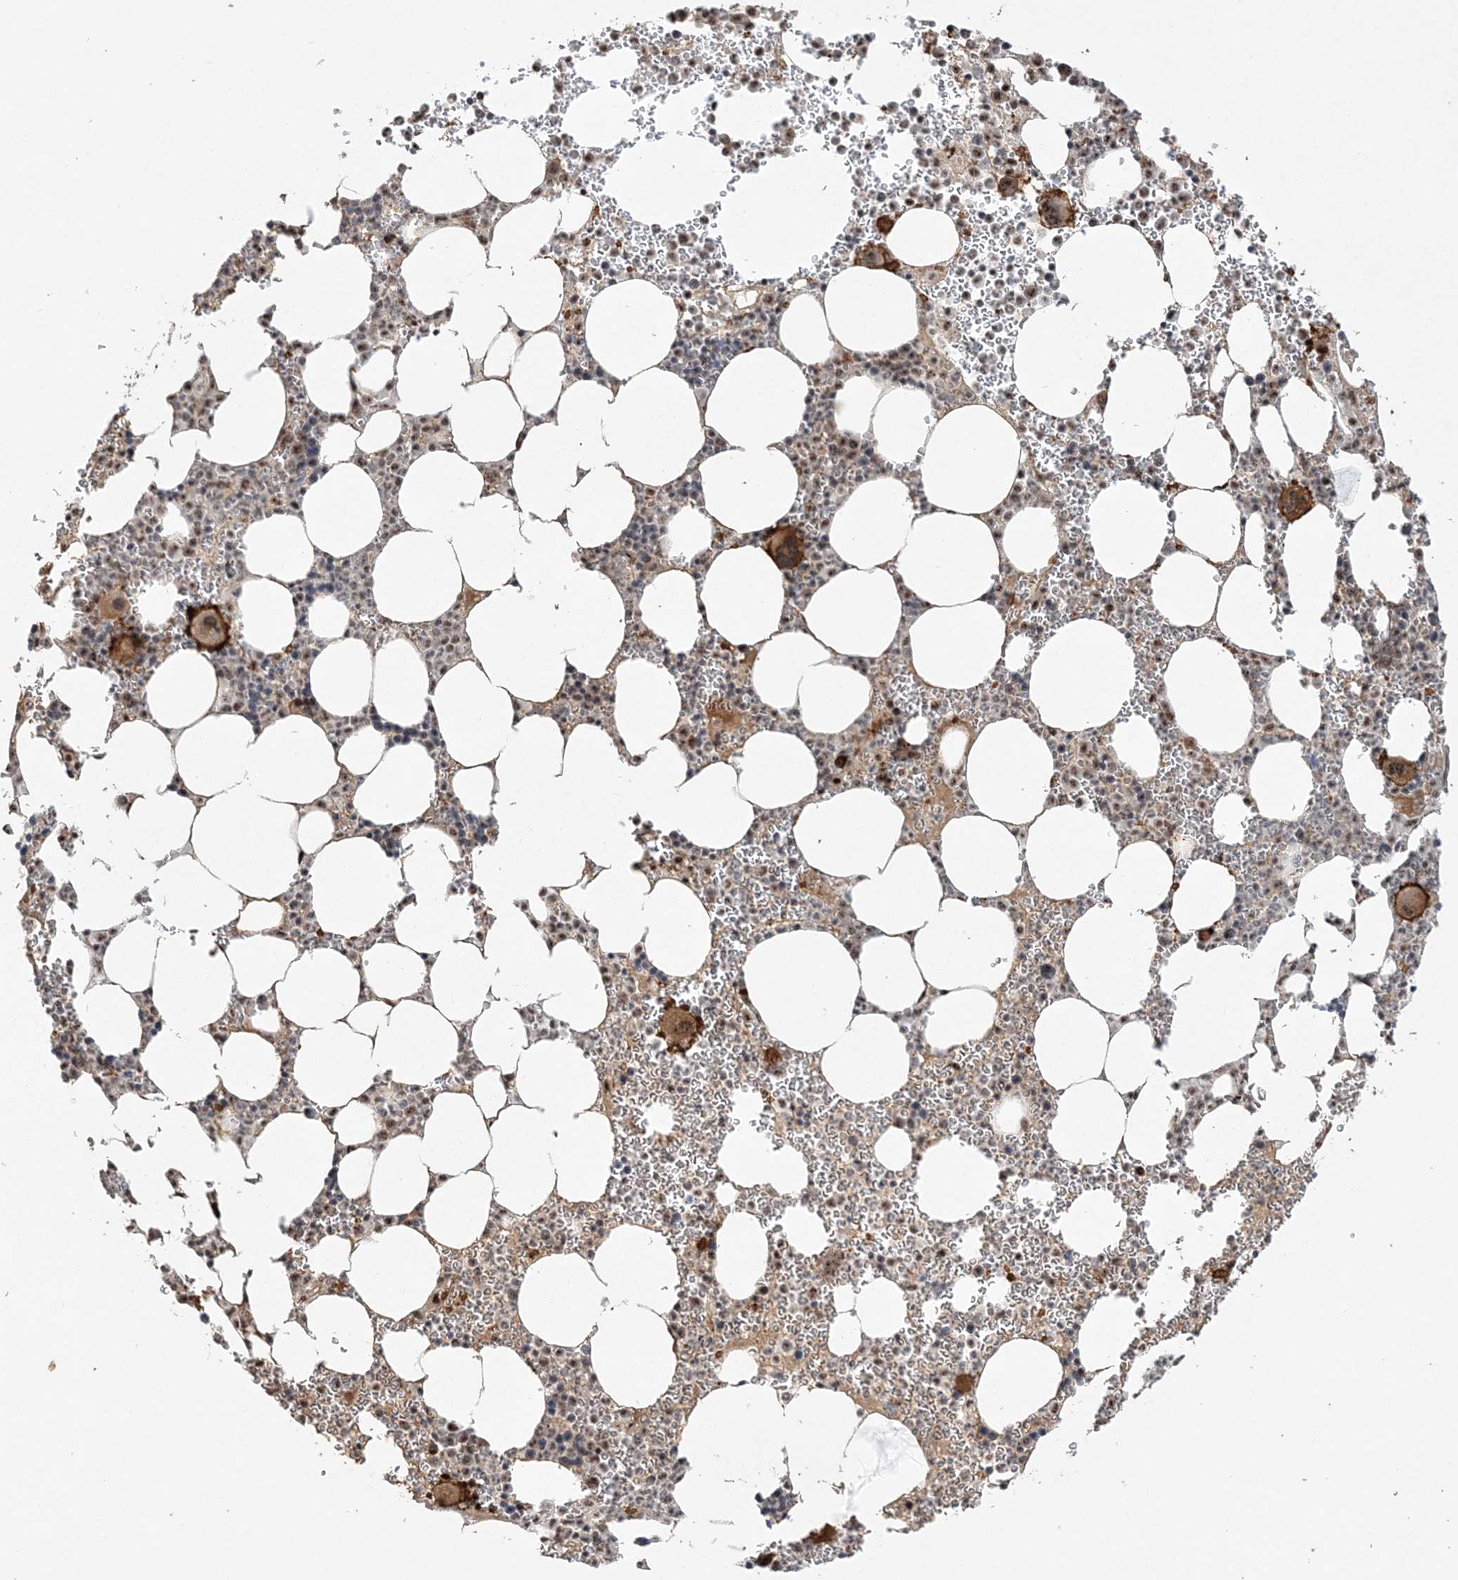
{"staining": {"intensity": "strong", "quantity": "25%-75%", "location": "cytoplasmic/membranous,nuclear"}, "tissue": "bone marrow", "cell_type": "Hematopoietic cells", "image_type": "normal", "snomed": [{"axis": "morphology", "description": "Normal tissue, NOS"}, {"axis": "topography", "description": "Bone marrow"}], "caption": "Protein expression analysis of benign human bone marrow reveals strong cytoplasmic/membranous,nuclear positivity in approximately 25%-75% of hematopoietic cells.", "gene": "POLR3B", "patient": {"sex": "female", "age": 78}}